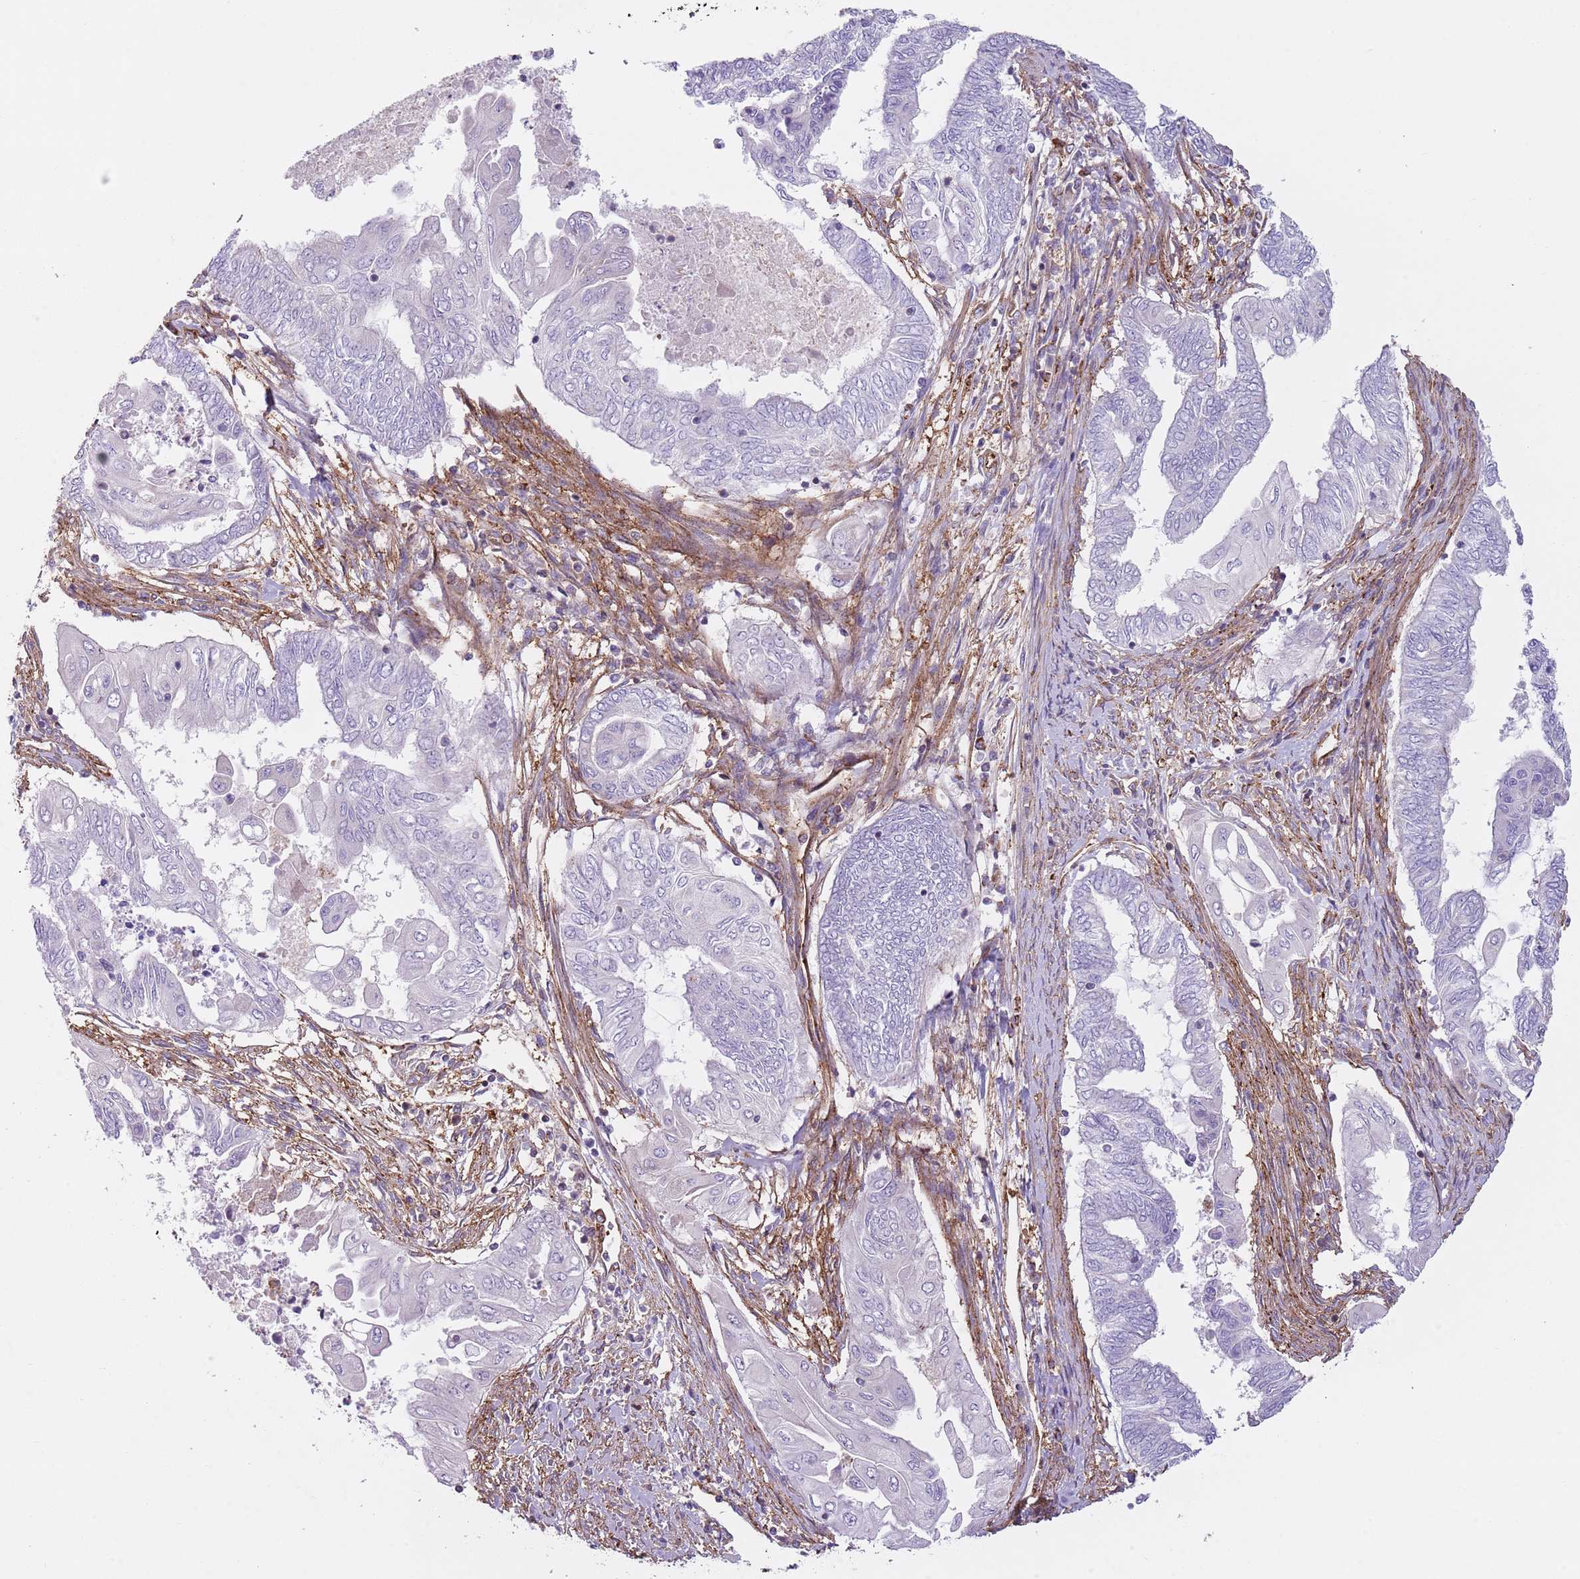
{"staining": {"intensity": "negative", "quantity": "none", "location": "none"}, "tissue": "endometrial cancer", "cell_type": "Tumor cells", "image_type": "cancer", "snomed": [{"axis": "morphology", "description": "Adenocarcinoma, NOS"}, {"axis": "topography", "description": "Uterus"}, {"axis": "topography", "description": "Endometrium"}], "caption": "Immunohistochemistry histopathology image of human adenocarcinoma (endometrial) stained for a protein (brown), which reveals no expression in tumor cells.", "gene": "GNAI3", "patient": {"sex": "female", "age": 70}}